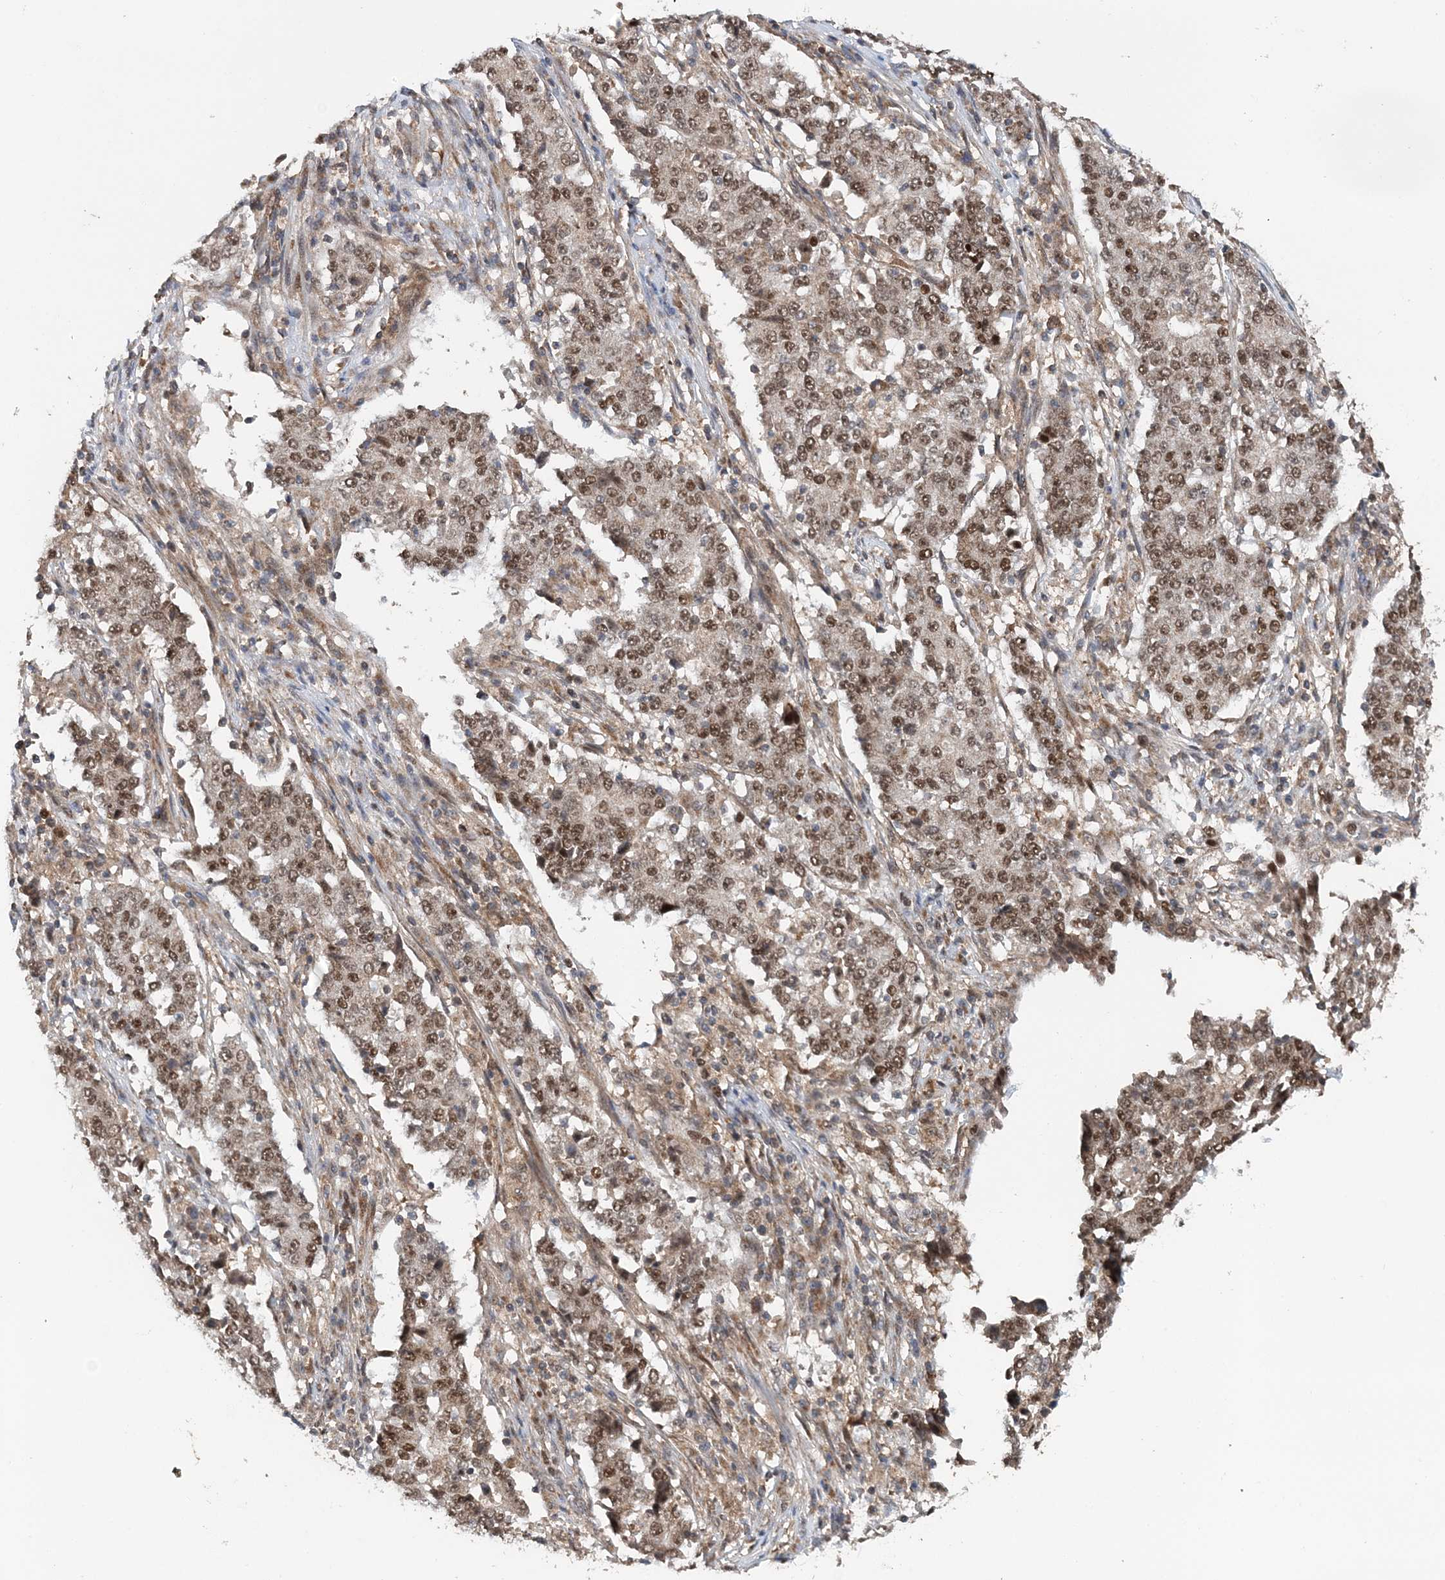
{"staining": {"intensity": "moderate", "quantity": ">75%", "location": "cytoplasmic/membranous,nuclear"}, "tissue": "stomach cancer", "cell_type": "Tumor cells", "image_type": "cancer", "snomed": [{"axis": "morphology", "description": "Adenocarcinoma, NOS"}, {"axis": "topography", "description": "Stomach"}], "caption": "IHC photomicrograph of stomach cancer (adenocarcinoma) stained for a protein (brown), which exhibits medium levels of moderate cytoplasmic/membranous and nuclear expression in approximately >75% of tumor cells.", "gene": "KIF4A", "patient": {"sex": "male", "age": 59}}